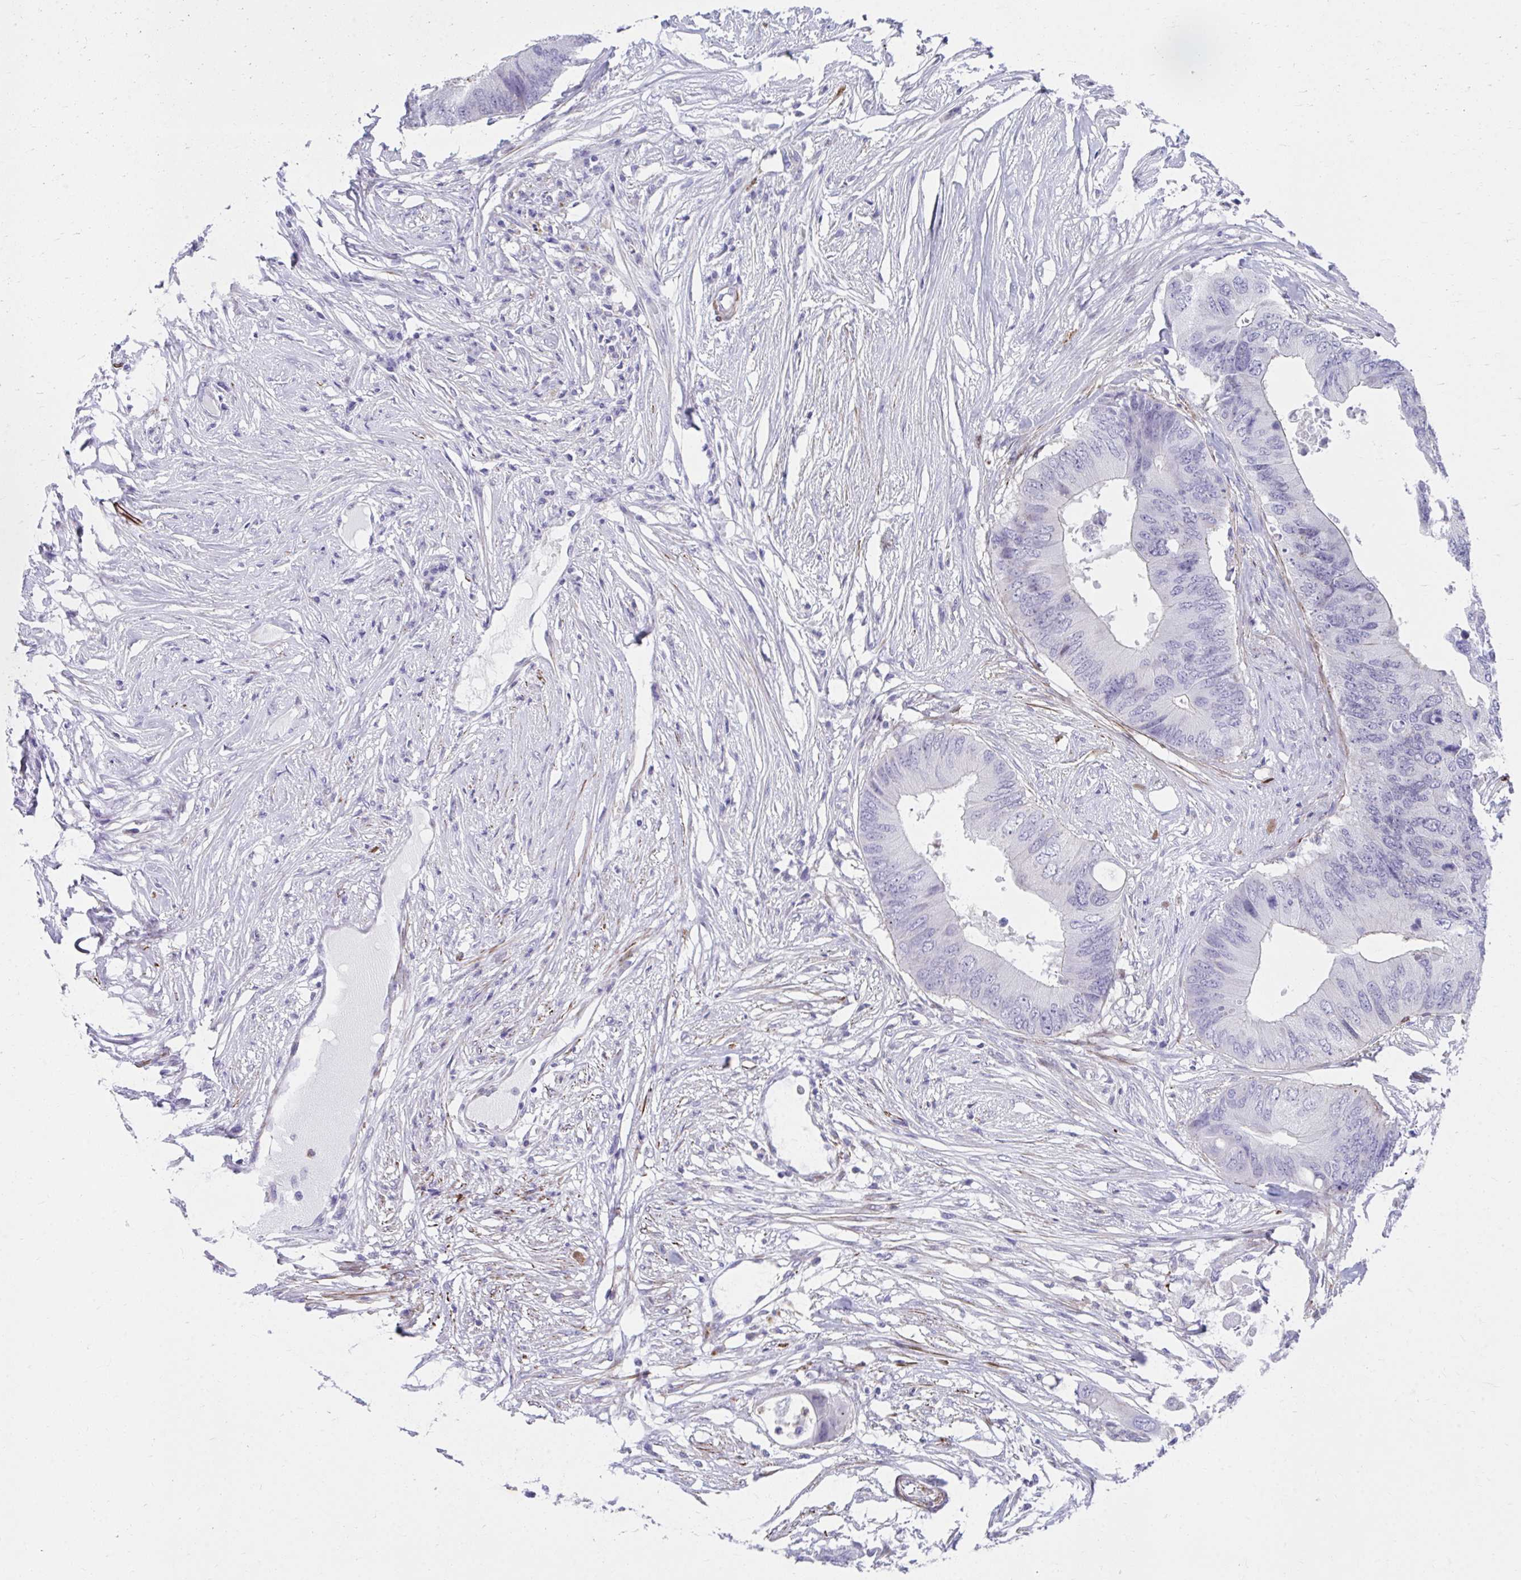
{"staining": {"intensity": "negative", "quantity": "none", "location": "none"}, "tissue": "colorectal cancer", "cell_type": "Tumor cells", "image_type": "cancer", "snomed": [{"axis": "morphology", "description": "Adenocarcinoma, NOS"}, {"axis": "topography", "description": "Colon"}], "caption": "An image of human colorectal cancer is negative for staining in tumor cells. Nuclei are stained in blue.", "gene": "CSTB", "patient": {"sex": "male", "age": 71}}